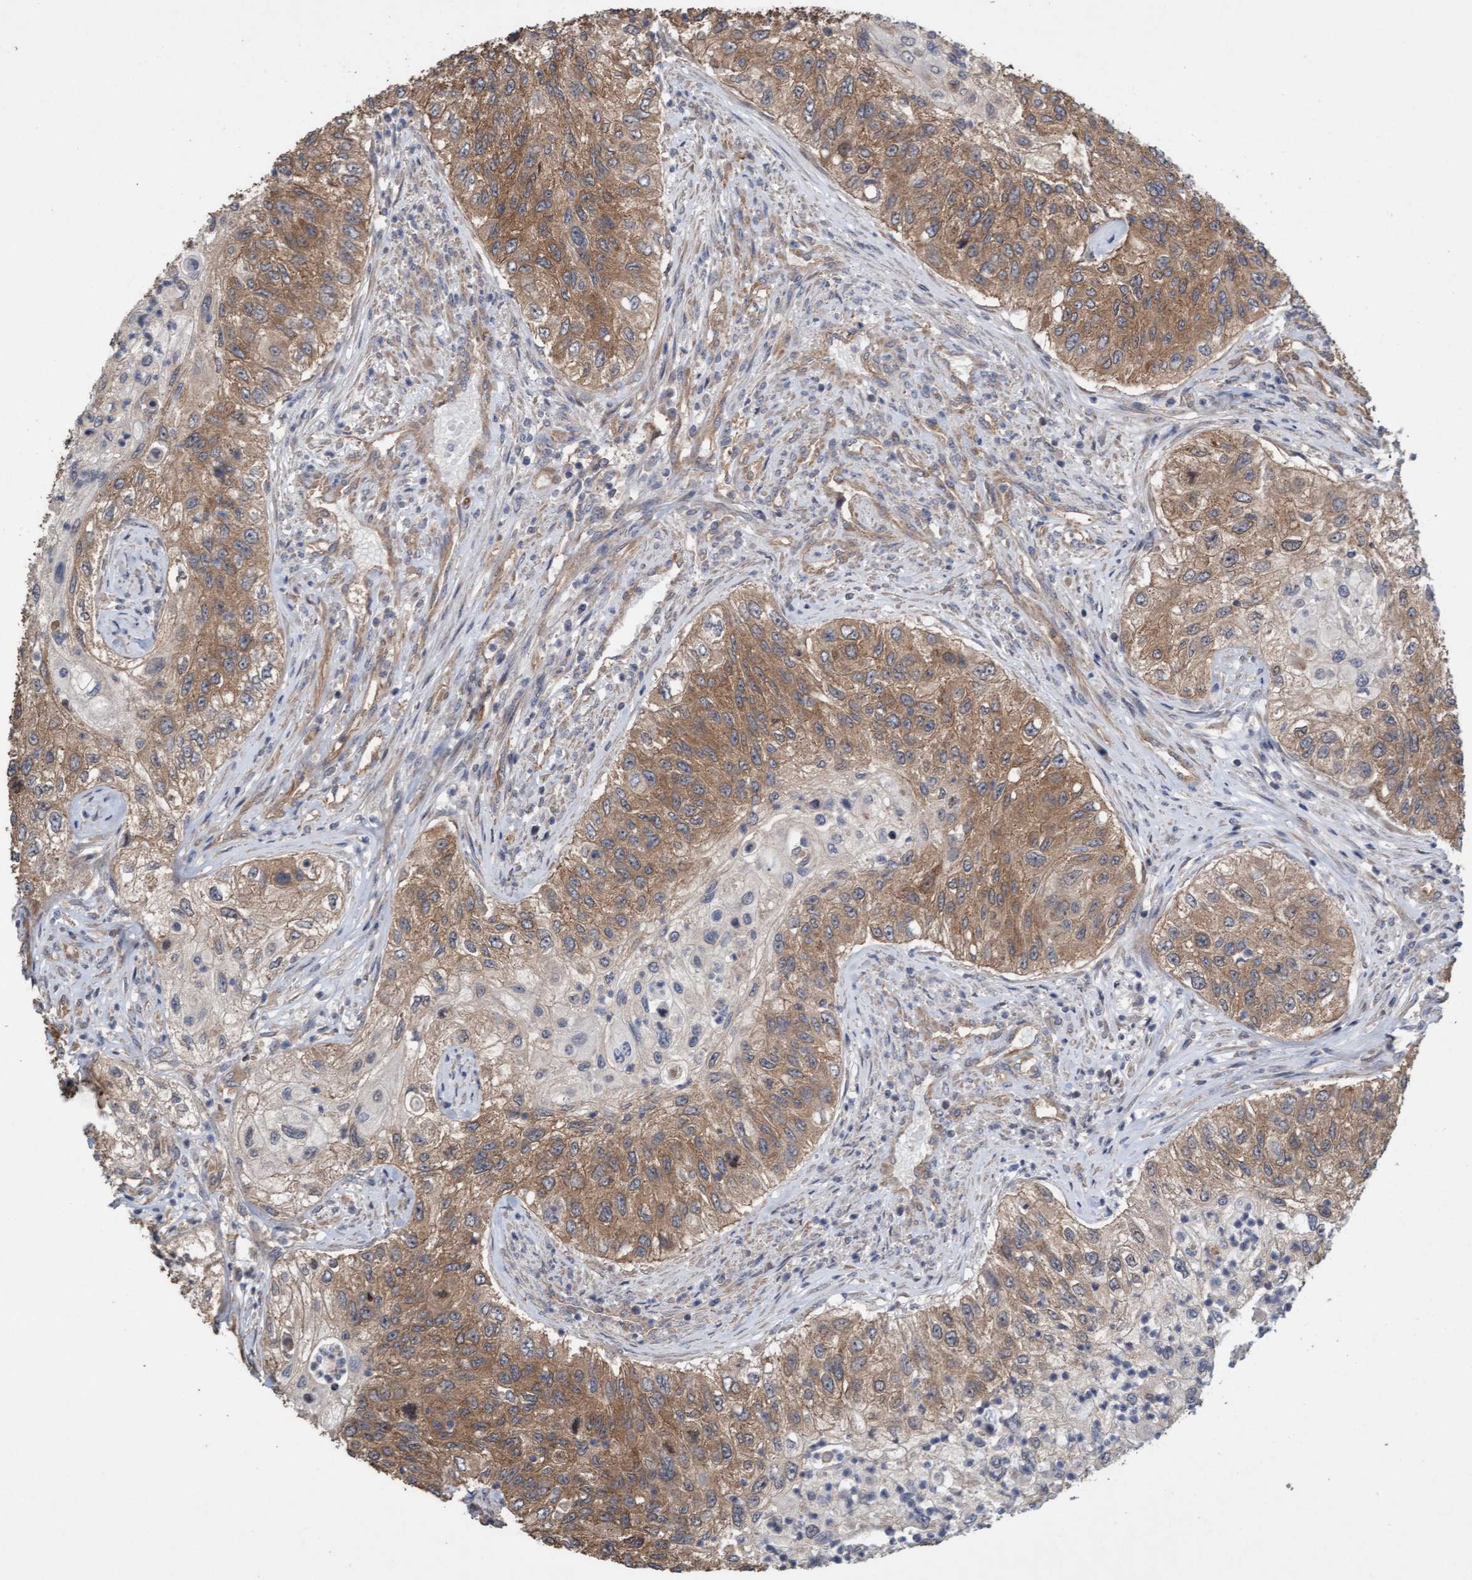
{"staining": {"intensity": "moderate", "quantity": ">75%", "location": "cytoplasmic/membranous"}, "tissue": "urothelial cancer", "cell_type": "Tumor cells", "image_type": "cancer", "snomed": [{"axis": "morphology", "description": "Urothelial carcinoma, High grade"}, {"axis": "topography", "description": "Urinary bladder"}], "caption": "A high-resolution photomicrograph shows IHC staining of urothelial carcinoma (high-grade), which shows moderate cytoplasmic/membranous staining in approximately >75% of tumor cells.", "gene": "CDC42EP4", "patient": {"sex": "female", "age": 60}}